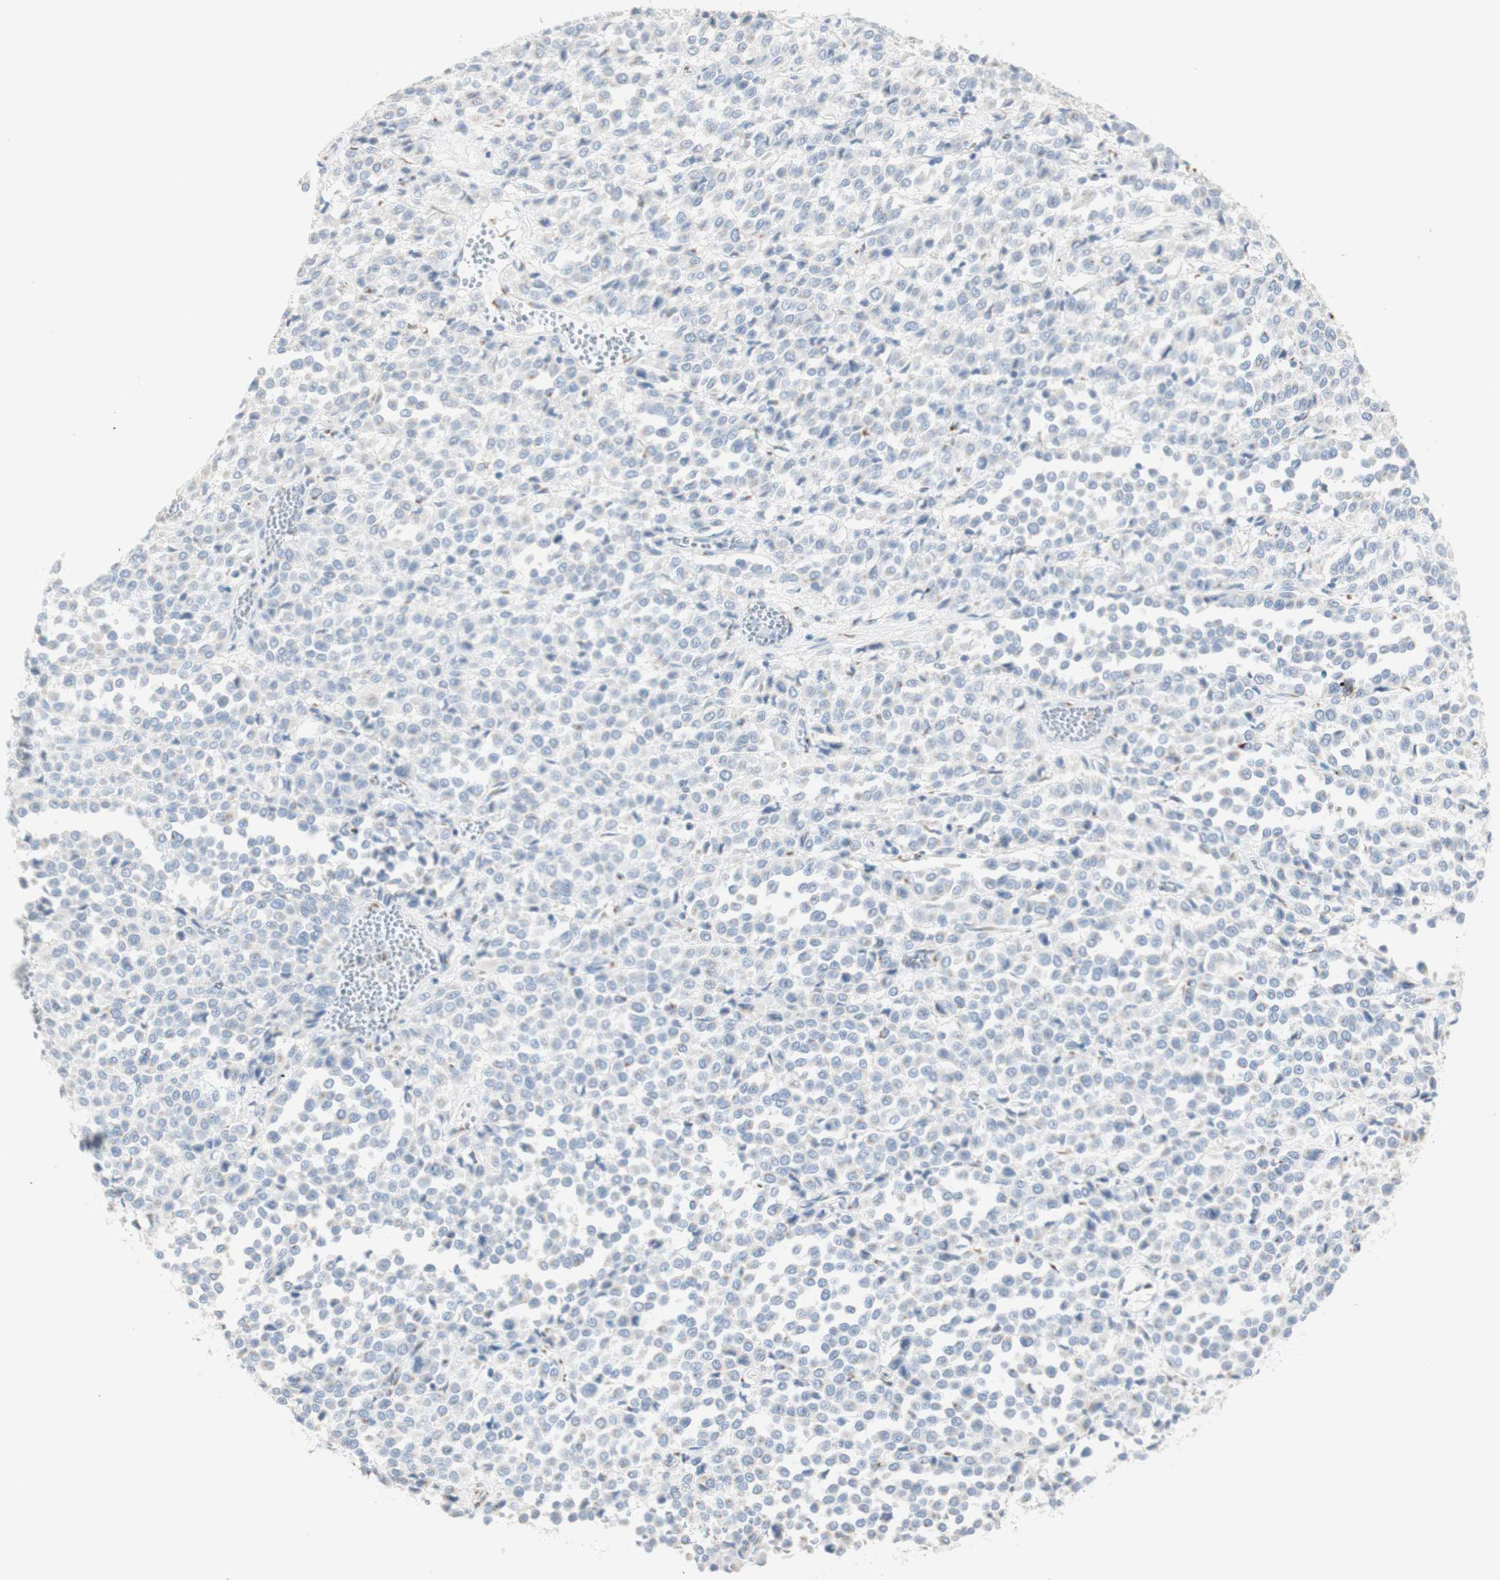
{"staining": {"intensity": "negative", "quantity": "none", "location": "none"}, "tissue": "melanoma", "cell_type": "Tumor cells", "image_type": "cancer", "snomed": [{"axis": "morphology", "description": "Malignant melanoma, Metastatic site"}, {"axis": "topography", "description": "Pancreas"}], "caption": "Protein analysis of melanoma shows no significant positivity in tumor cells.", "gene": "MANEA", "patient": {"sex": "female", "age": 30}}